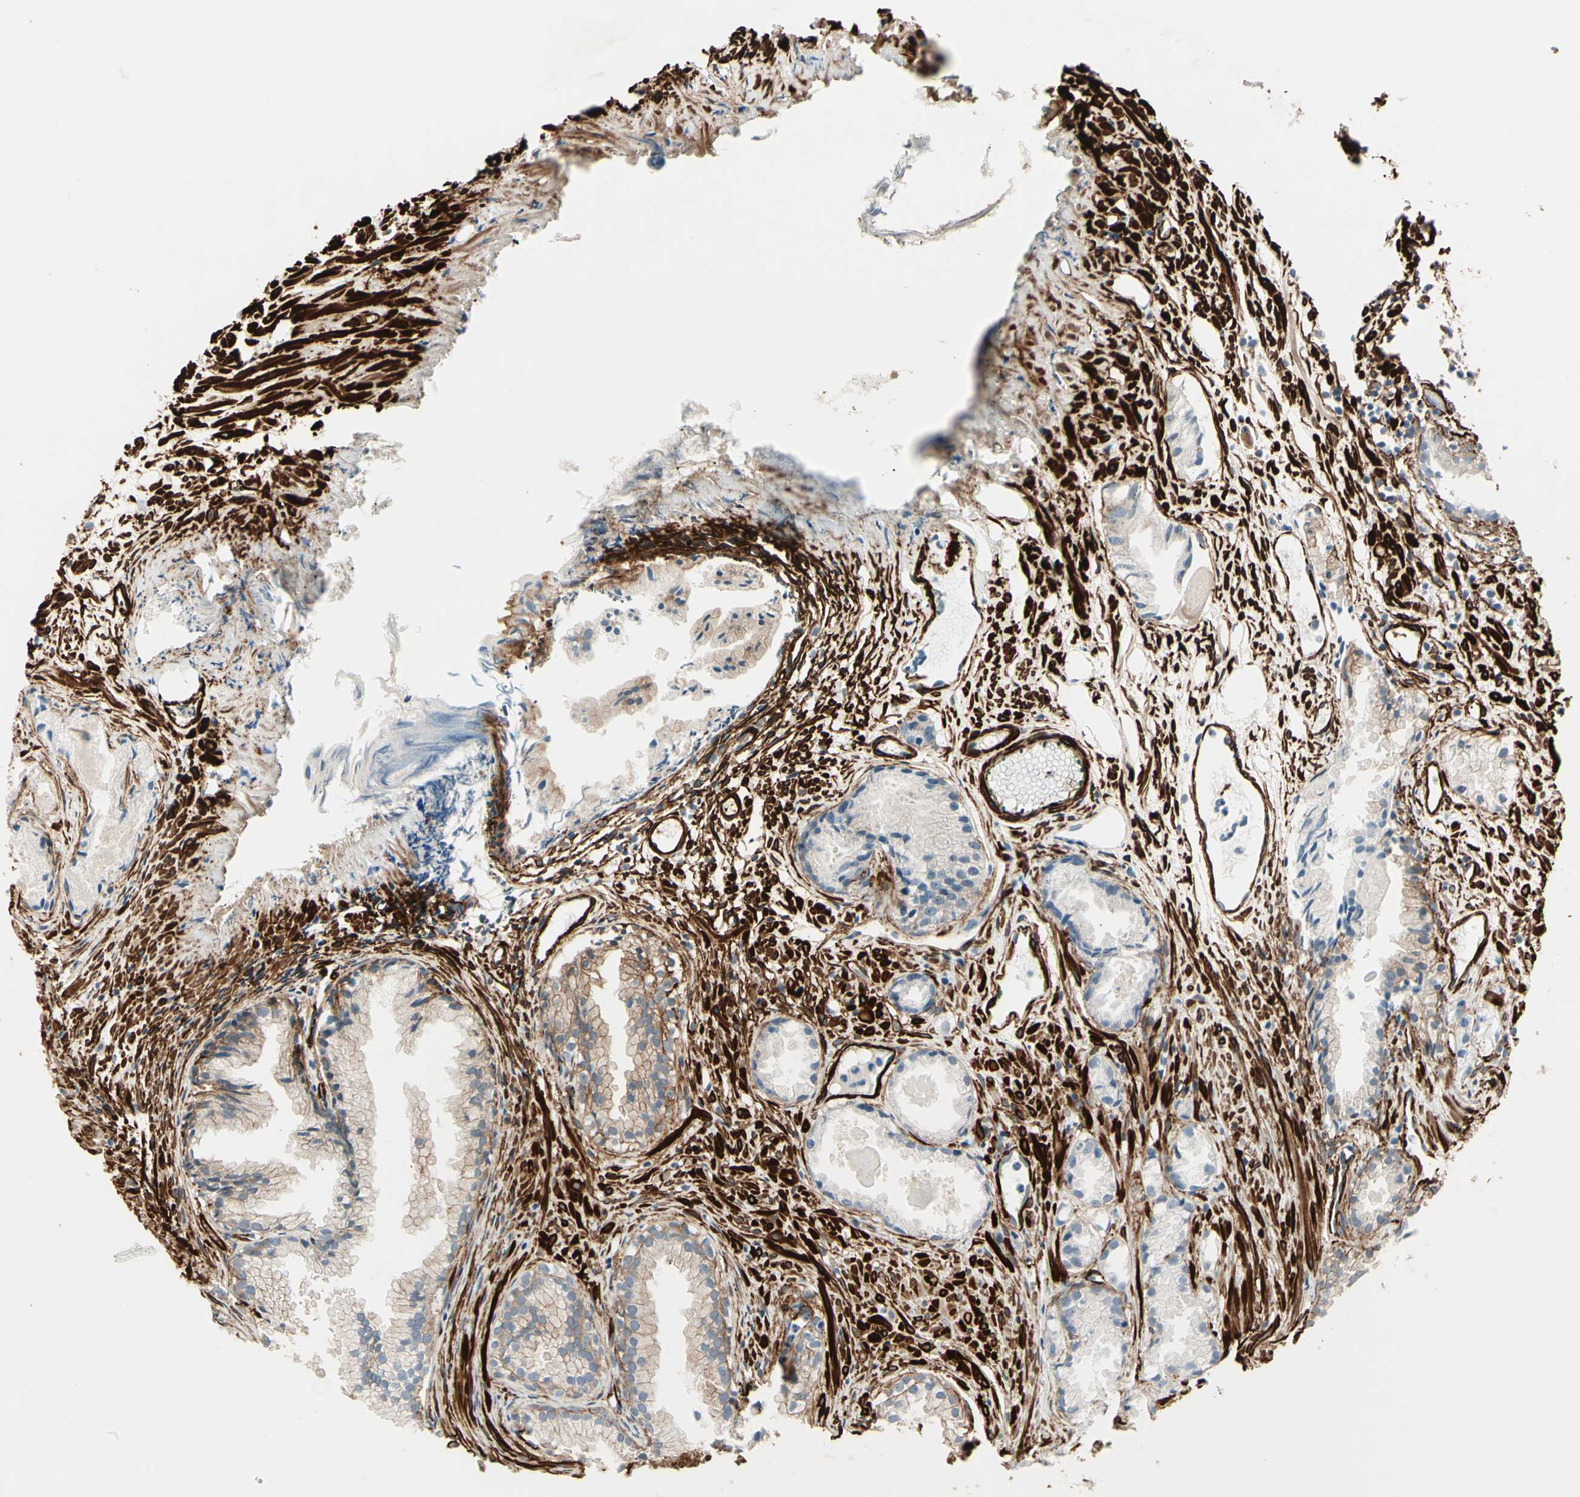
{"staining": {"intensity": "negative", "quantity": "none", "location": "none"}, "tissue": "prostate cancer", "cell_type": "Tumor cells", "image_type": "cancer", "snomed": [{"axis": "morphology", "description": "Adenocarcinoma, Low grade"}, {"axis": "topography", "description": "Prostate"}], "caption": "Low-grade adenocarcinoma (prostate) was stained to show a protein in brown. There is no significant staining in tumor cells.", "gene": "CALD1", "patient": {"sex": "male", "age": 72}}